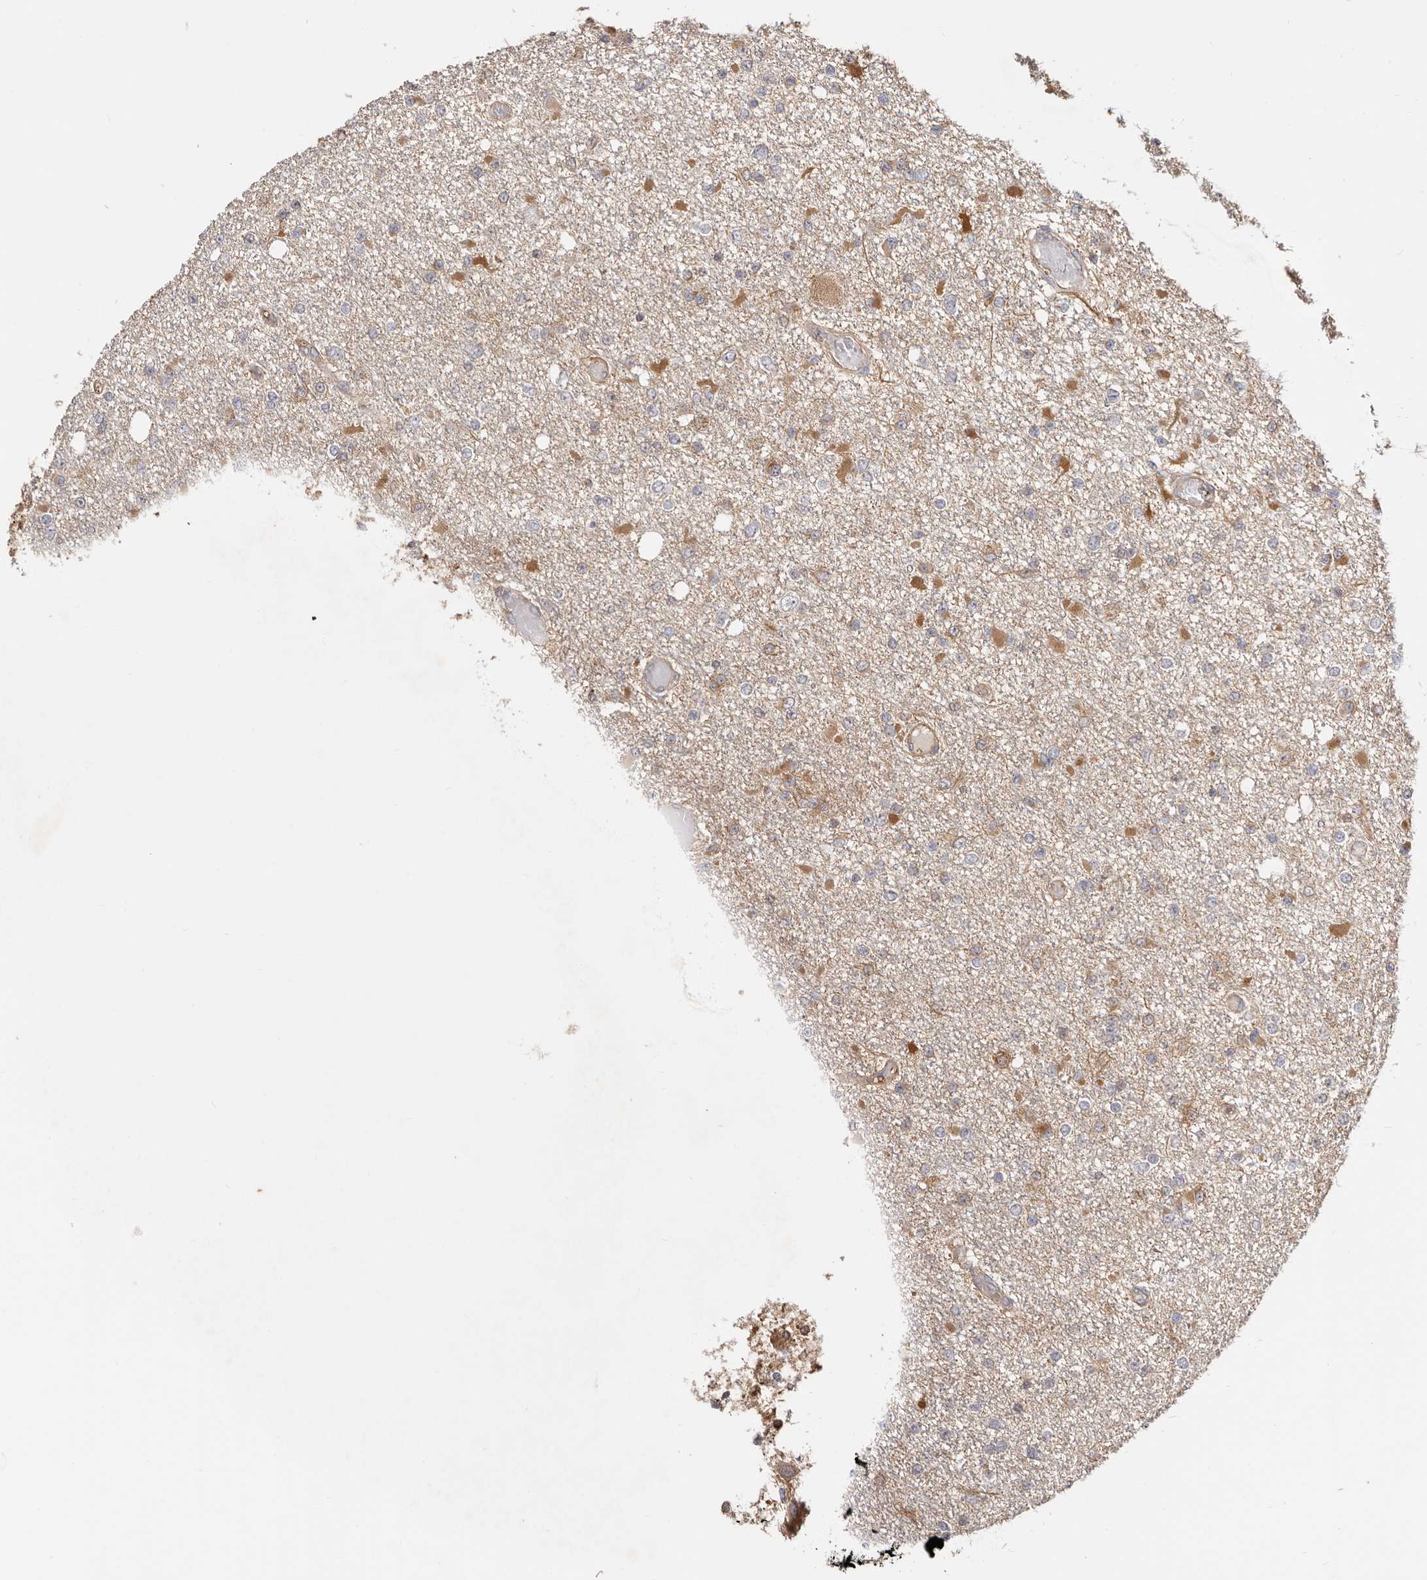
{"staining": {"intensity": "negative", "quantity": "none", "location": "none"}, "tissue": "glioma", "cell_type": "Tumor cells", "image_type": "cancer", "snomed": [{"axis": "morphology", "description": "Glioma, malignant, Low grade"}, {"axis": "topography", "description": "Brain"}], "caption": "Glioma was stained to show a protein in brown. There is no significant staining in tumor cells.", "gene": "LAP3", "patient": {"sex": "female", "age": 22}}